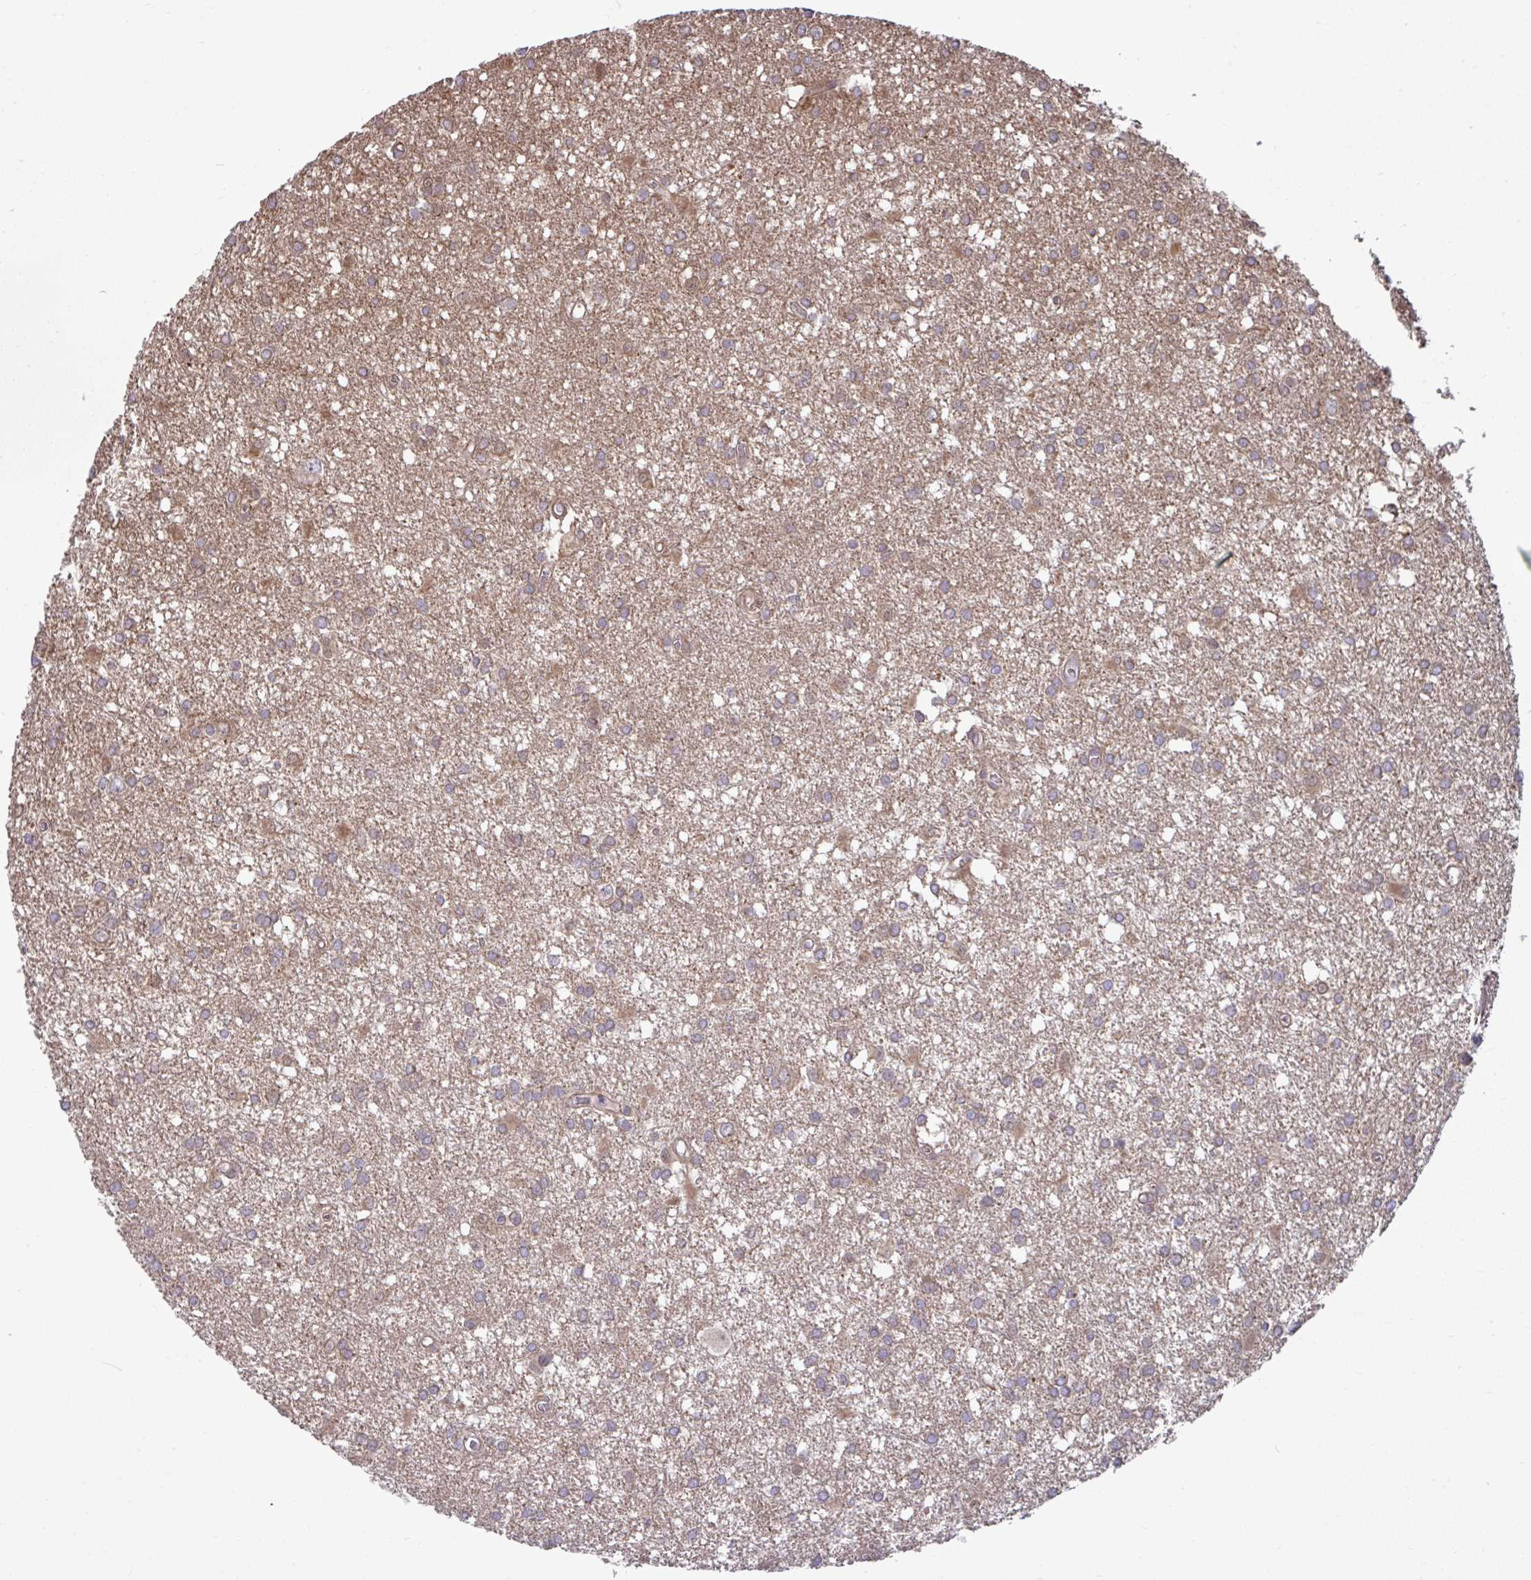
{"staining": {"intensity": "moderate", "quantity": "25%-75%", "location": "cytoplasmic/membranous"}, "tissue": "glioma", "cell_type": "Tumor cells", "image_type": "cancer", "snomed": [{"axis": "morphology", "description": "Glioma, malignant, High grade"}, {"axis": "topography", "description": "Brain"}], "caption": "Malignant glioma (high-grade) was stained to show a protein in brown. There is medium levels of moderate cytoplasmic/membranous expression in approximately 25%-75% of tumor cells.", "gene": "PCDHB7", "patient": {"sex": "male", "age": 48}}